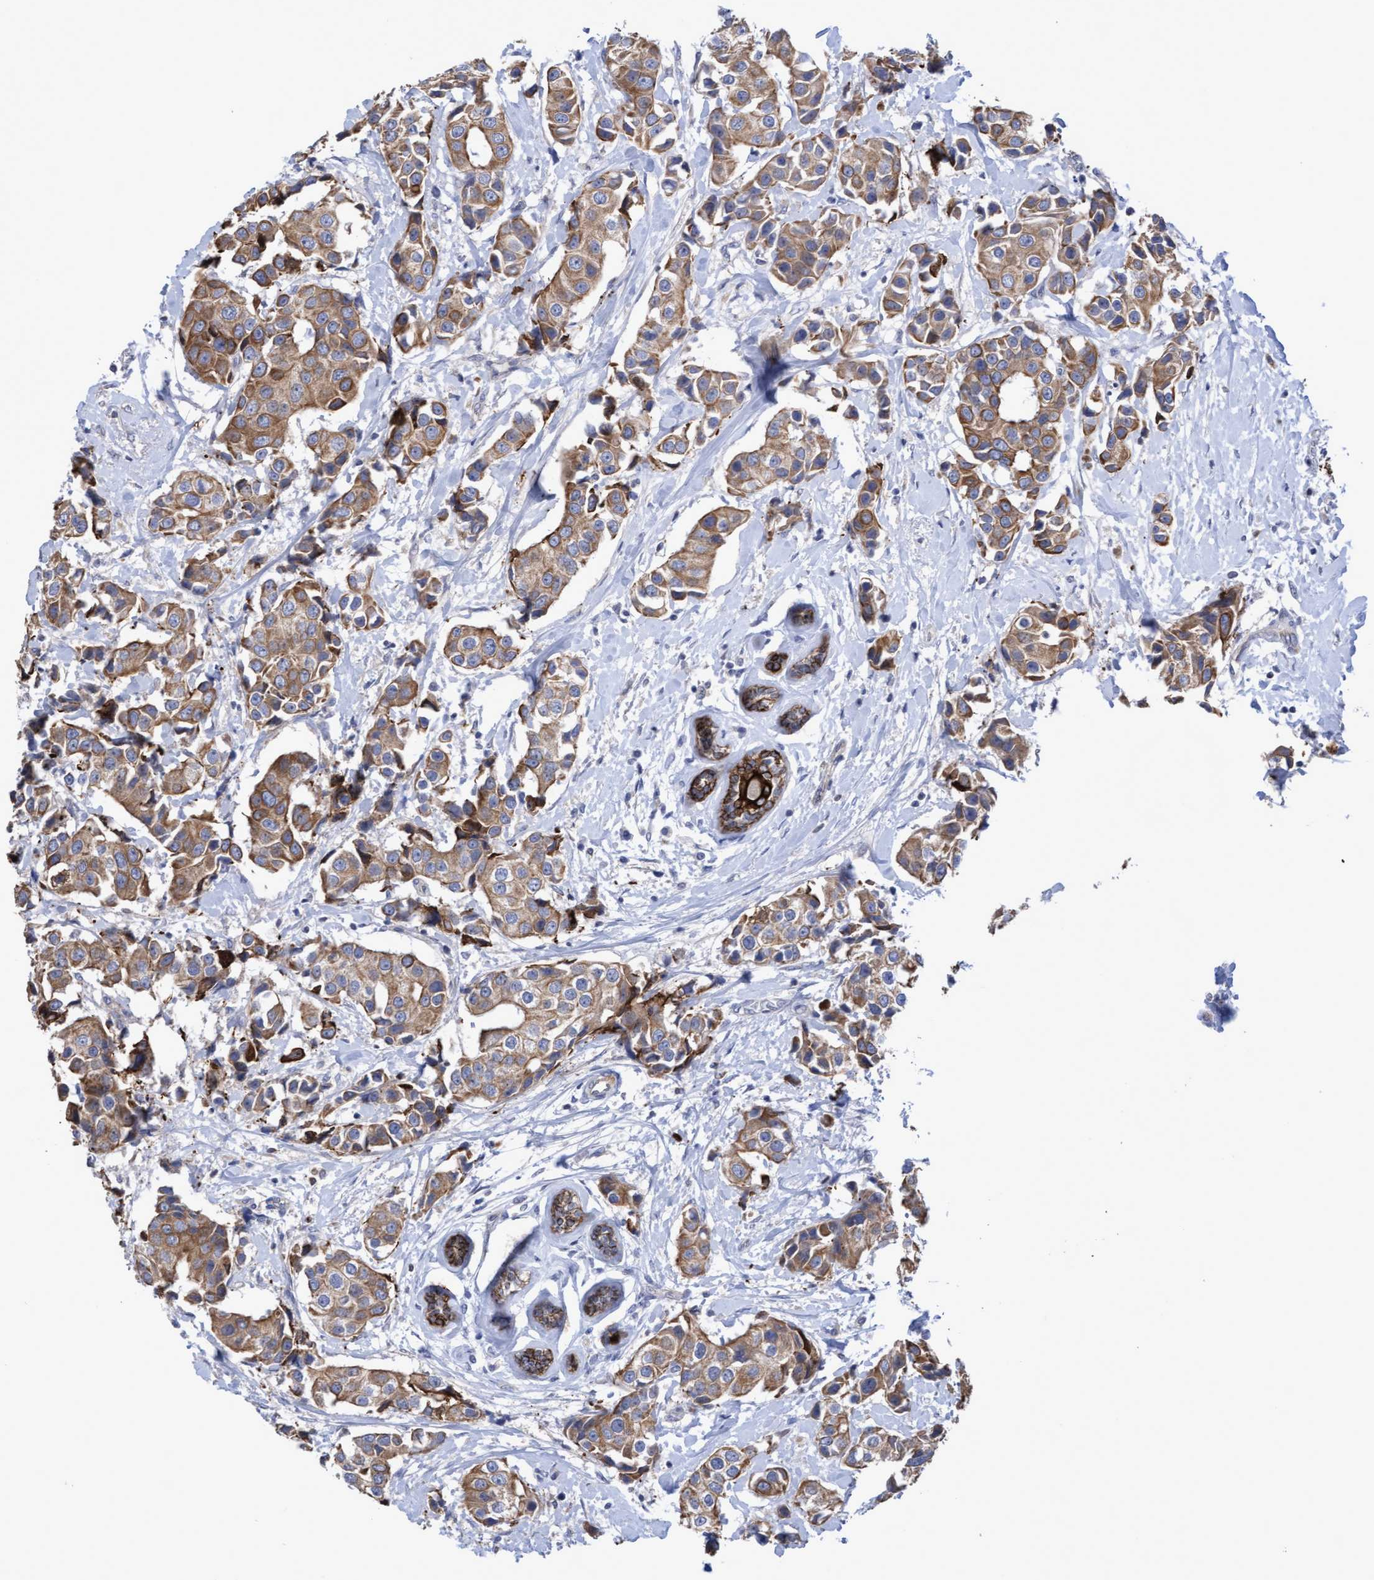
{"staining": {"intensity": "moderate", "quantity": ">75%", "location": "cytoplasmic/membranous"}, "tissue": "breast cancer", "cell_type": "Tumor cells", "image_type": "cancer", "snomed": [{"axis": "morphology", "description": "Normal tissue, NOS"}, {"axis": "morphology", "description": "Duct carcinoma"}, {"axis": "topography", "description": "Breast"}], "caption": "Protein positivity by immunohistochemistry (IHC) displays moderate cytoplasmic/membranous staining in approximately >75% of tumor cells in breast cancer (infiltrating ductal carcinoma).", "gene": "KRT24", "patient": {"sex": "female", "age": 39}}